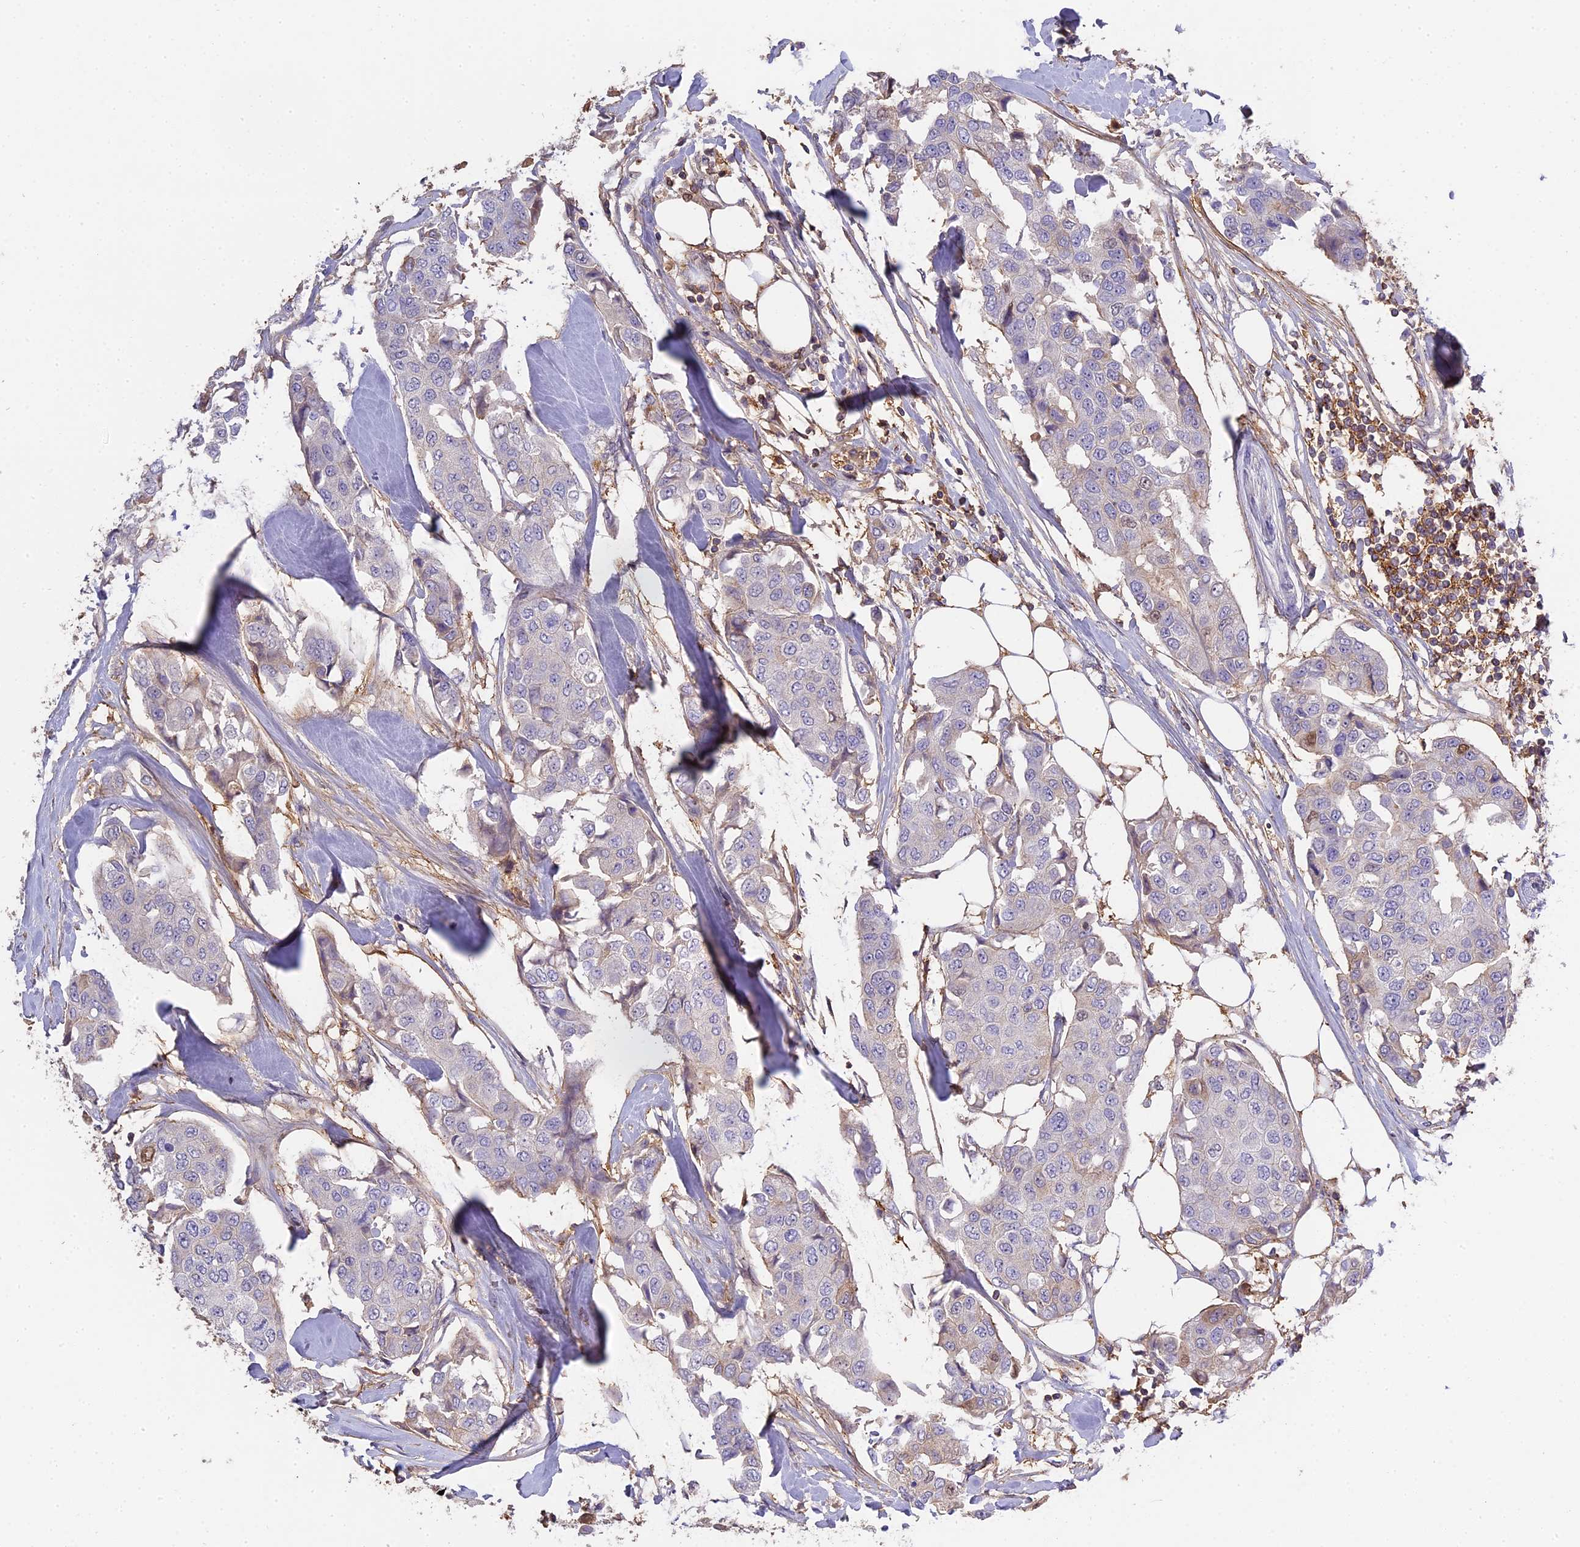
{"staining": {"intensity": "negative", "quantity": "none", "location": "none"}, "tissue": "breast cancer", "cell_type": "Tumor cells", "image_type": "cancer", "snomed": [{"axis": "morphology", "description": "Duct carcinoma"}, {"axis": "topography", "description": "Breast"}], "caption": "Immunohistochemical staining of human infiltrating ductal carcinoma (breast) displays no significant positivity in tumor cells. (Immunohistochemistry, brightfield microscopy, high magnification).", "gene": "CFAP119", "patient": {"sex": "female", "age": 80}}